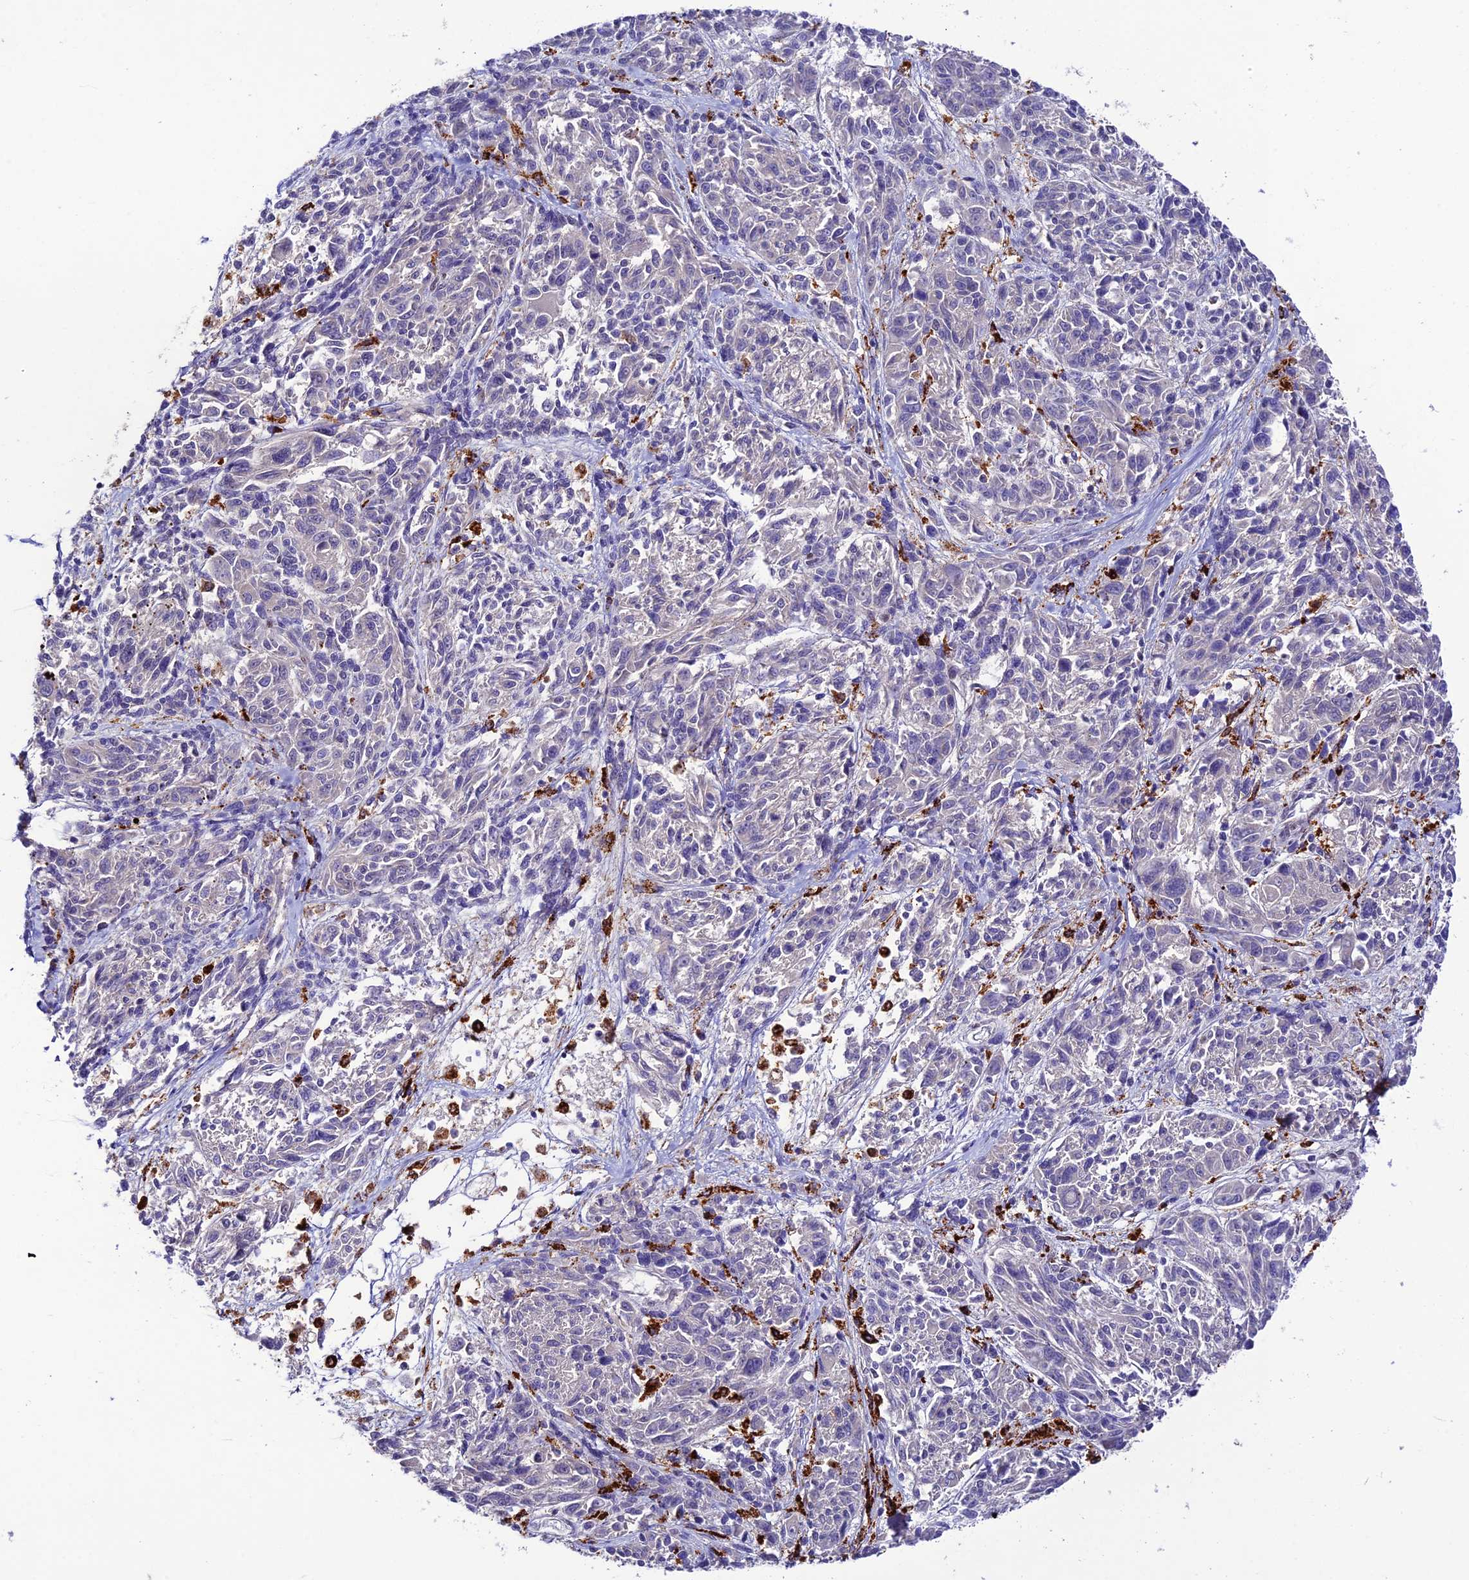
{"staining": {"intensity": "negative", "quantity": "none", "location": "none"}, "tissue": "melanoma", "cell_type": "Tumor cells", "image_type": "cancer", "snomed": [{"axis": "morphology", "description": "Malignant melanoma, NOS"}, {"axis": "topography", "description": "Skin"}], "caption": "The image shows no significant expression in tumor cells of melanoma.", "gene": "HIC1", "patient": {"sex": "male", "age": 53}}